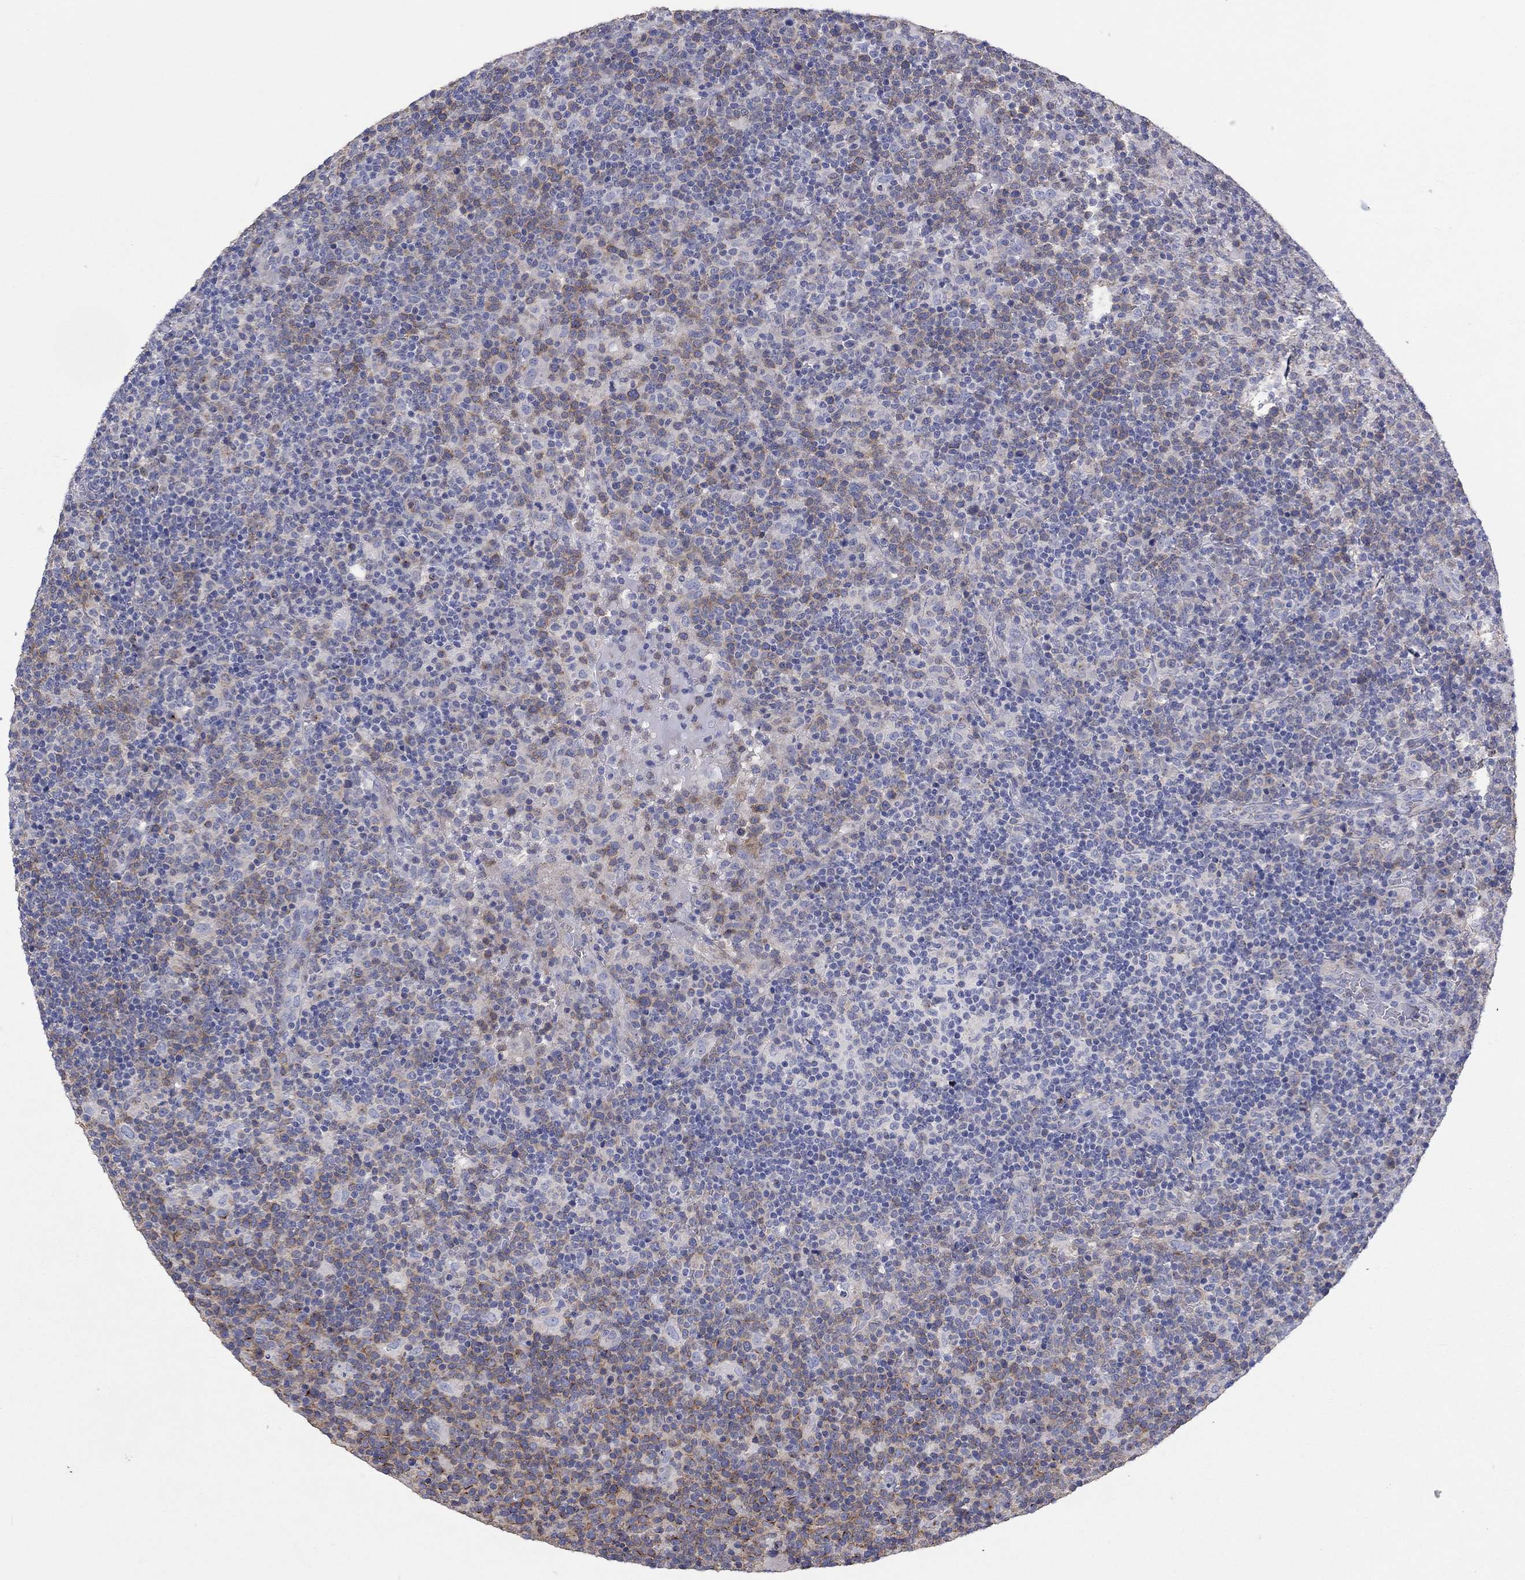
{"staining": {"intensity": "weak", "quantity": "25%-75%", "location": "cytoplasmic/membranous"}, "tissue": "lymphoma", "cell_type": "Tumor cells", "image_type": "cancer", "snomed": [{"axis": "morphology", "description": "Malignant lymphoma, non-Hodgkin's type, High grade"}, {"axis": "topography", "description": "Lymph node"}], "caption": "Protein expression analysis of malignant lymphoma, non-Hodgkin's type (high-grade) displays weak cytoplasmic/membranous positivity in about 25%-75% of tumor cells. The staining was performed using DAB (3,3'-diaminobenzidine), with brown indicating positive protein expression. Nuclei are stained blue with hematoxylin.", "gene": "TPRN", "patient": {"sex": "male", "age": 61}}